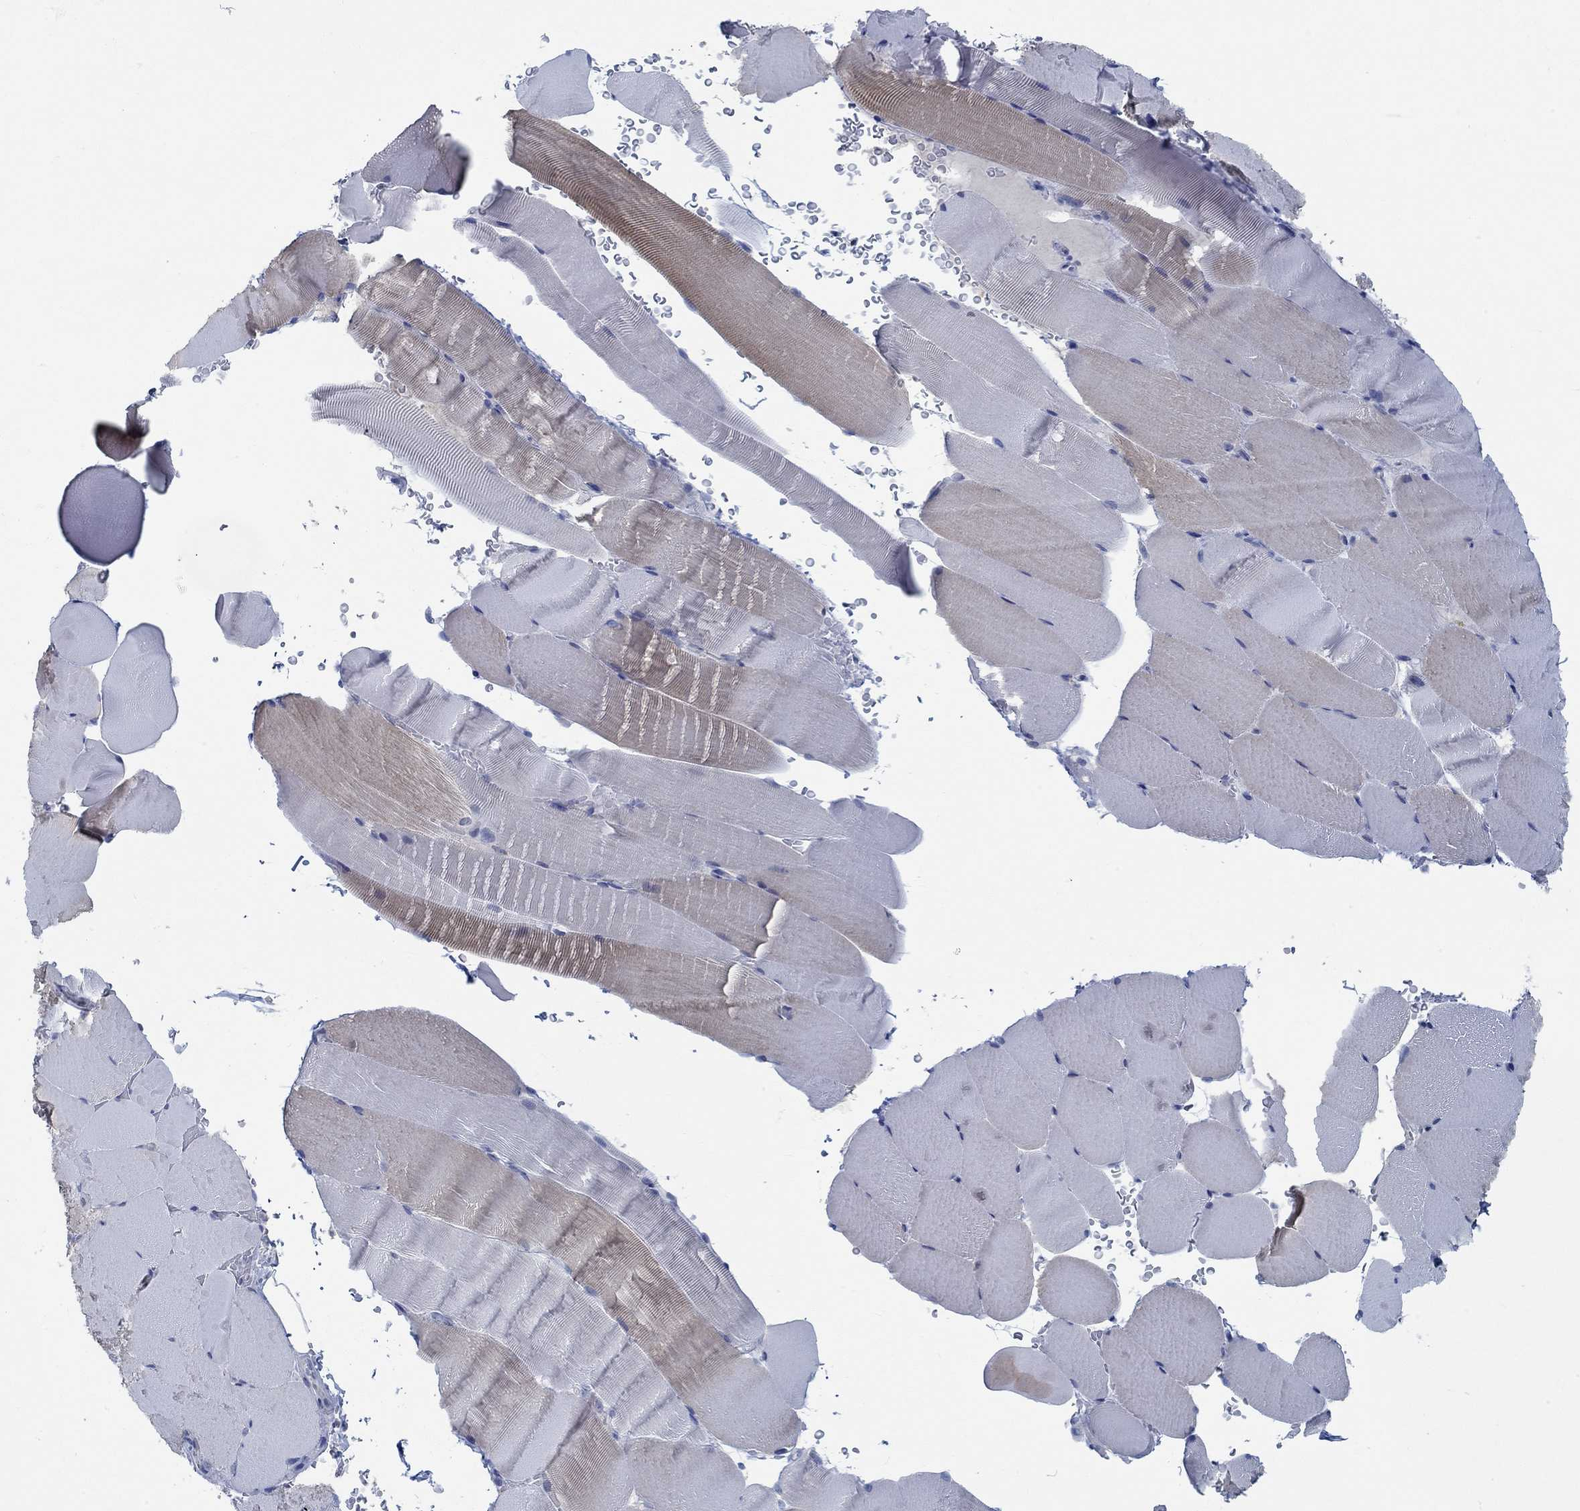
{"staining": {"intensity": "weak", "quantity": "<25%", "location": "cytoplasmic/membranous"}, "tissue": "skeletal muscle", "cell_type": "Myocytes", "image_type": "normal", "snomed": [{"axis": "morphology", "description": "Normal tissue, NOS"}, {"axis": "topography", "description": "Skeletal muscle"}], "caption": "Skeletal muscle was stained to show a protein in brown. There is no significant positivity in myocytes. (DAB immunohistochemistry (IHC) with hematoxylin counter stain).", "gene": "TEKT4", "patient": {"sex": "female", "age": 37}}